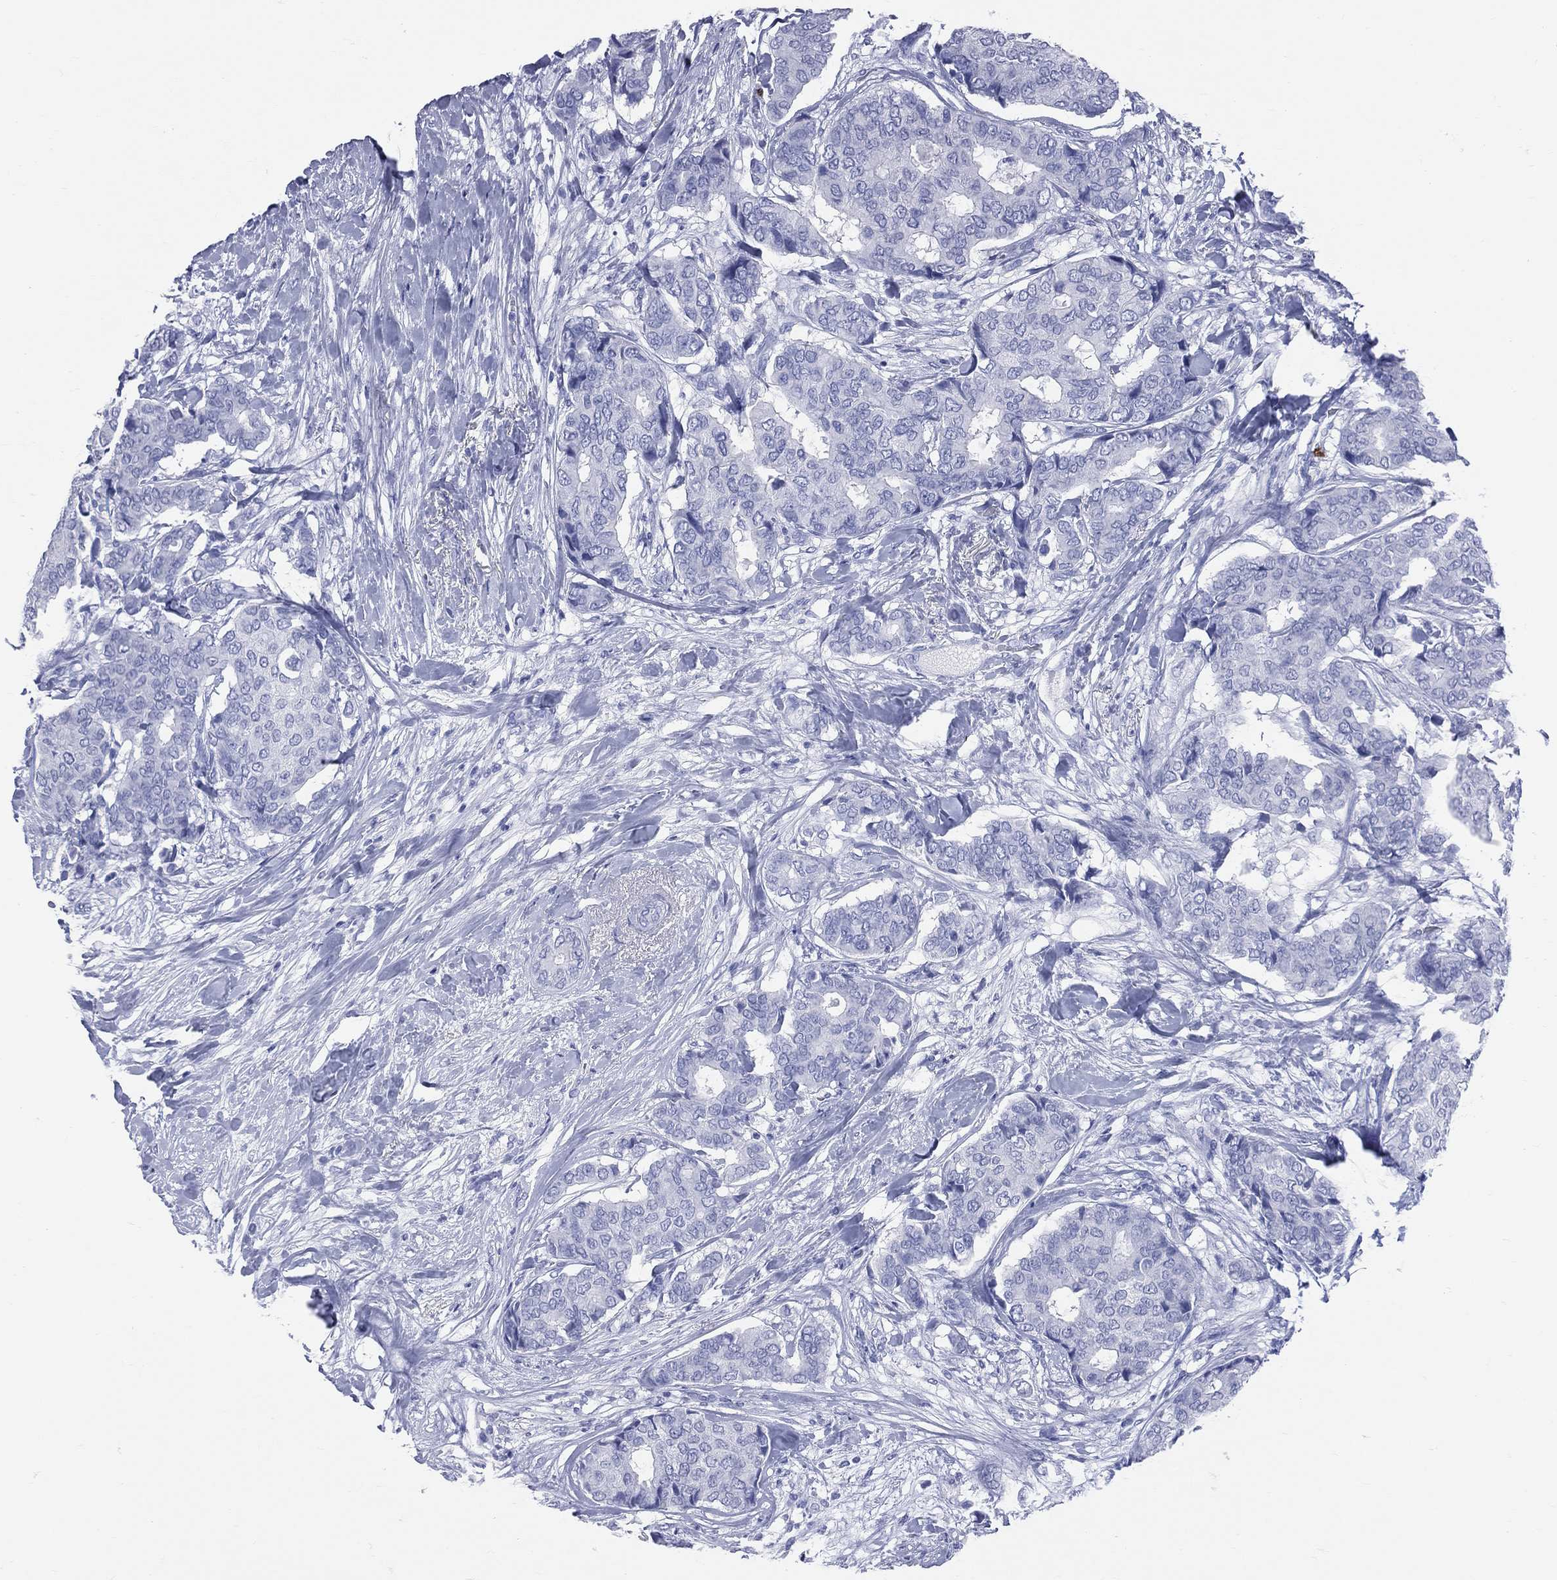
{"staining": {"intensity": "negative", "quantity": "none", "location": "none"}, "tissue": "breast cancer", "cell_type": "Tumor cells", "image_type": "cancer", "snomed": [{"axis": "morphology", "description": "Duct carcinoma"}, {"axis": "topography", "description": "Breast"}], "caption": "Immunohistochemistry (IHC) micrograph of human breast invasive ductal carcinoma stained for a protein (brown), which reveals no positivity in tumor cells.", "gene": "PGLYRP1", "patient": {"sex": "female", "age": 75}}